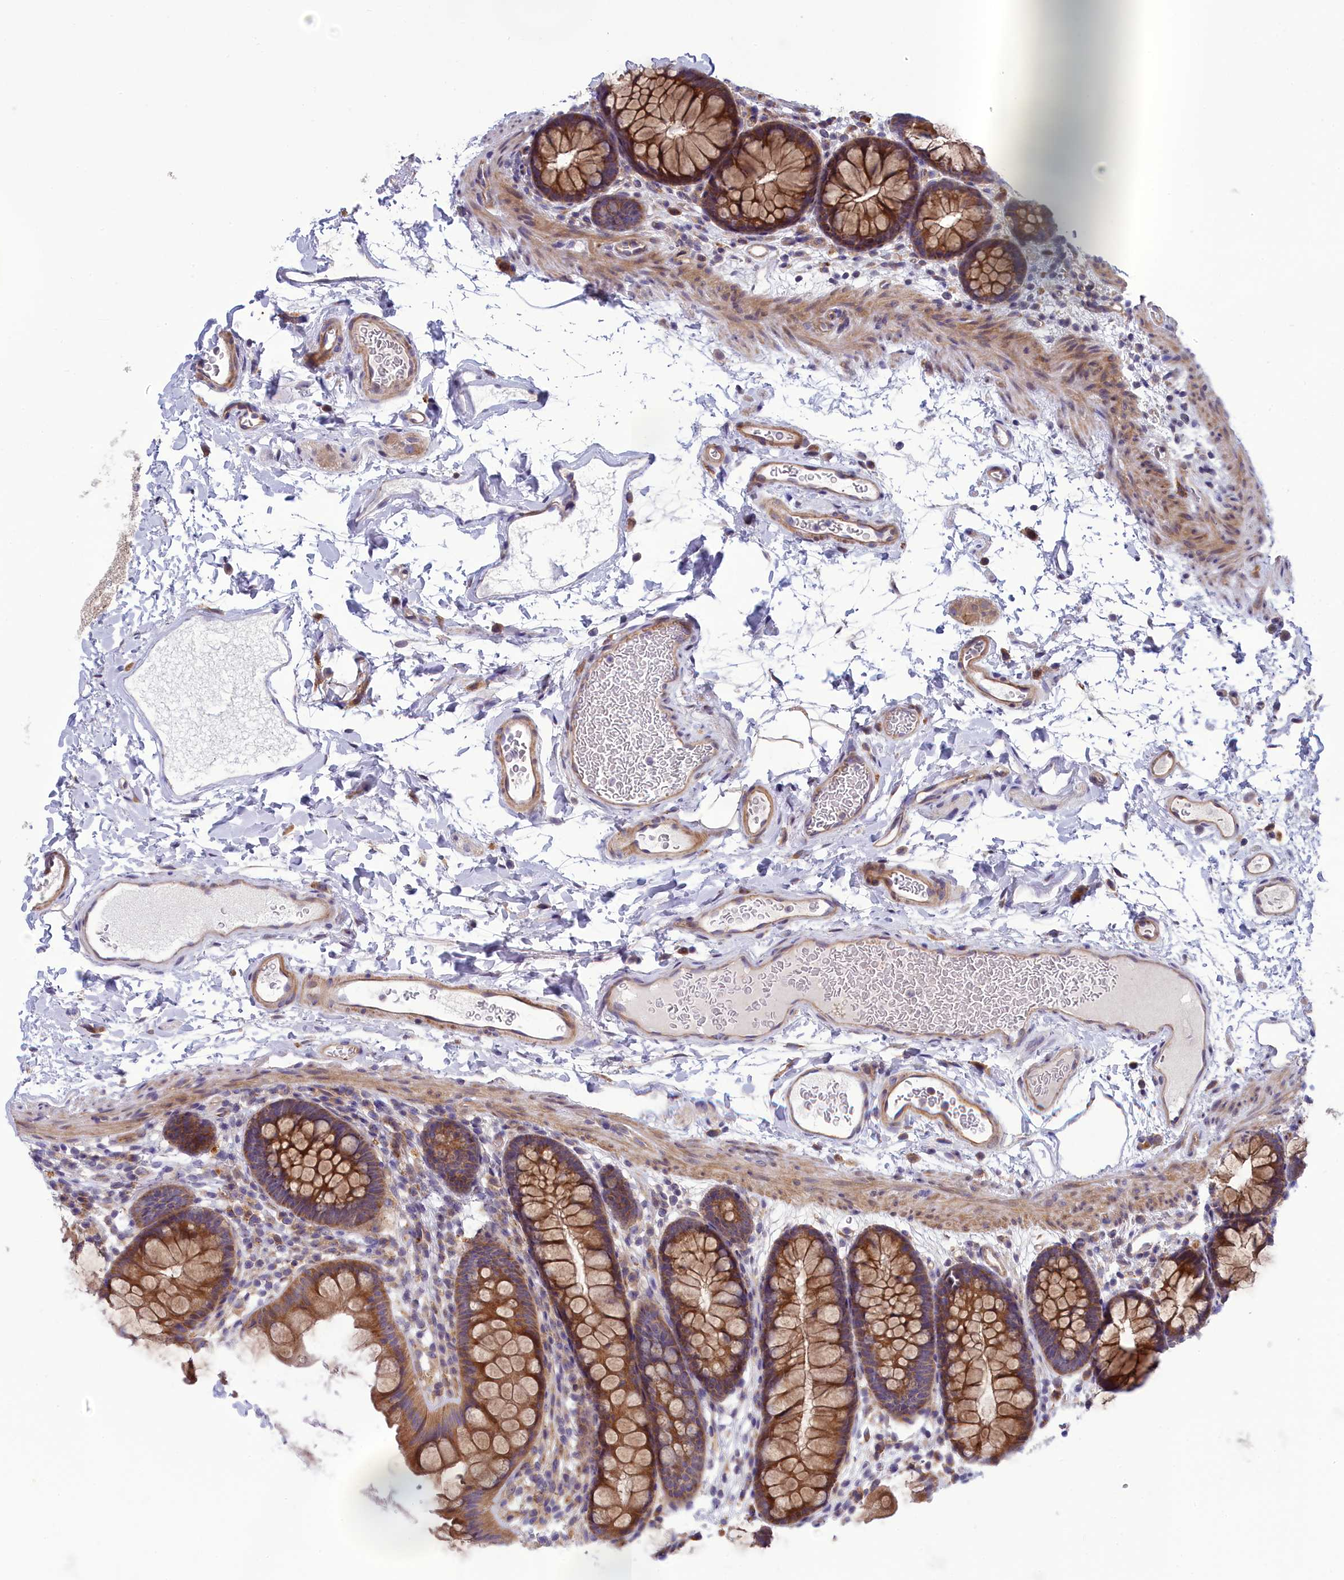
{"staining": {"intensity": "moderate", "quantity": ">75%", "location": "cytoplasmic/membranous"}, "tissue": "colon", "cell_type": "Endothelial cells", "image_type": "normal", "snomed": [{"axis": "morphology", "description": "Normal tissue, NOS"}, {"axis": "topography", "description": "Colon"}], "caption": "This micrograph demonstrates unremarkable colon stained with immunohistochemistry (IHC) to label a protein in brown. The cytoplasmic/membranous of endothelial cells show moderate positivity for the protein. Nuclei are counter-stained blue.", "gene": "BLTP2", "patient": {"sex": "female", "age": 62}}